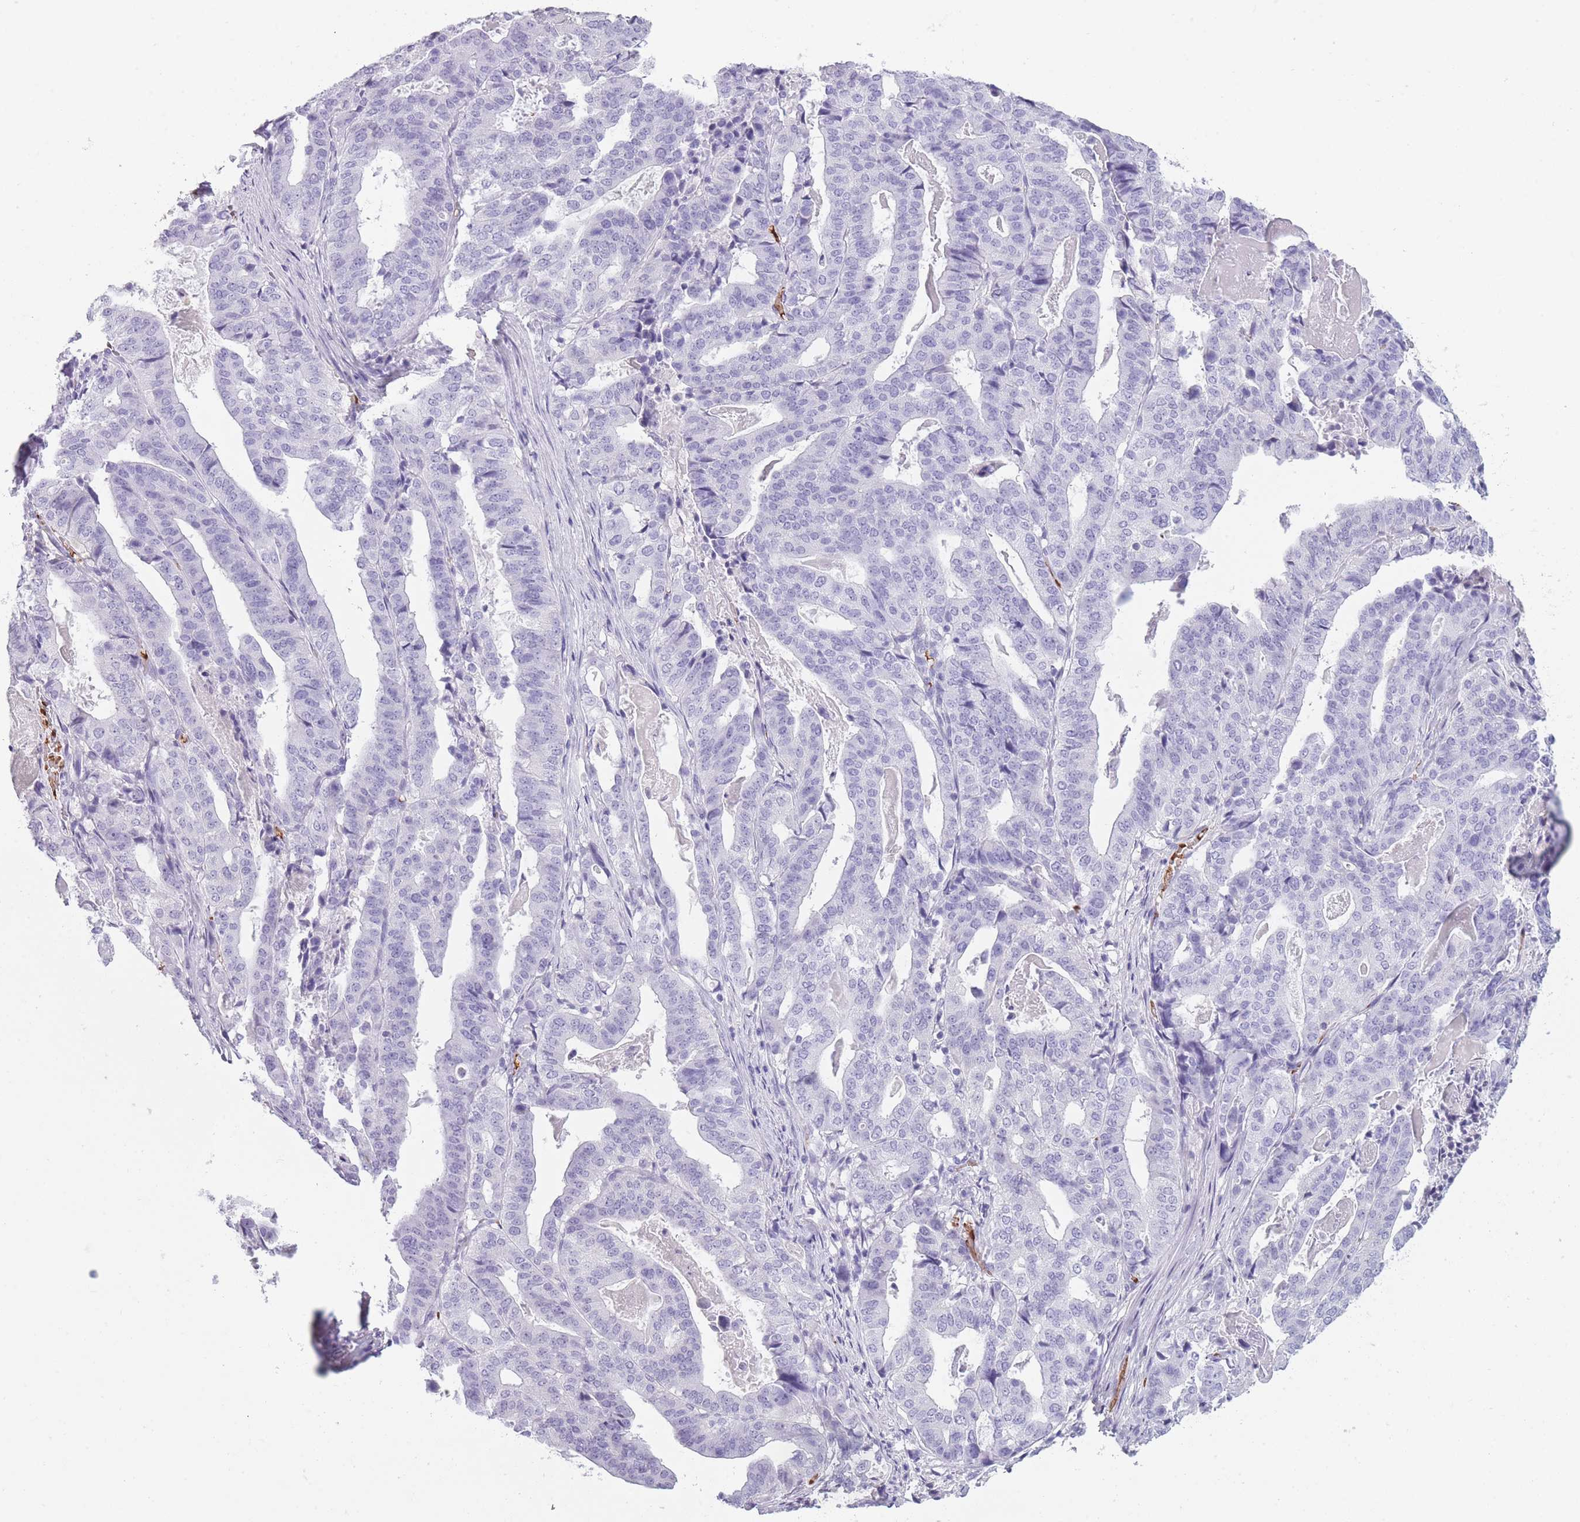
{"staining": {"intensity": "negative", "quantity": "none", "location": "none"}, "tissue": "stomach cancer", "cell_type": "Tumor cells", "image_type": "cancer", "snomed": [{"axis": "morphology", "description": "Adenocarcinoma, NOS"}, {"axis": "topography", "description": "Stomach"}], "caption": "High power microscopy micrograph of an immunohistochemistry photomicrograph of stomach adenocarcinoma, revealing no significant staining in tumor cells. The staining was performed using DAB to visualize the protein expression in brown, while the nuclei were stained in blue with hematoxylin (Magnification: 20x).", "gene": "OR7C1", "patient": {"sex": "male", "age": 48}}